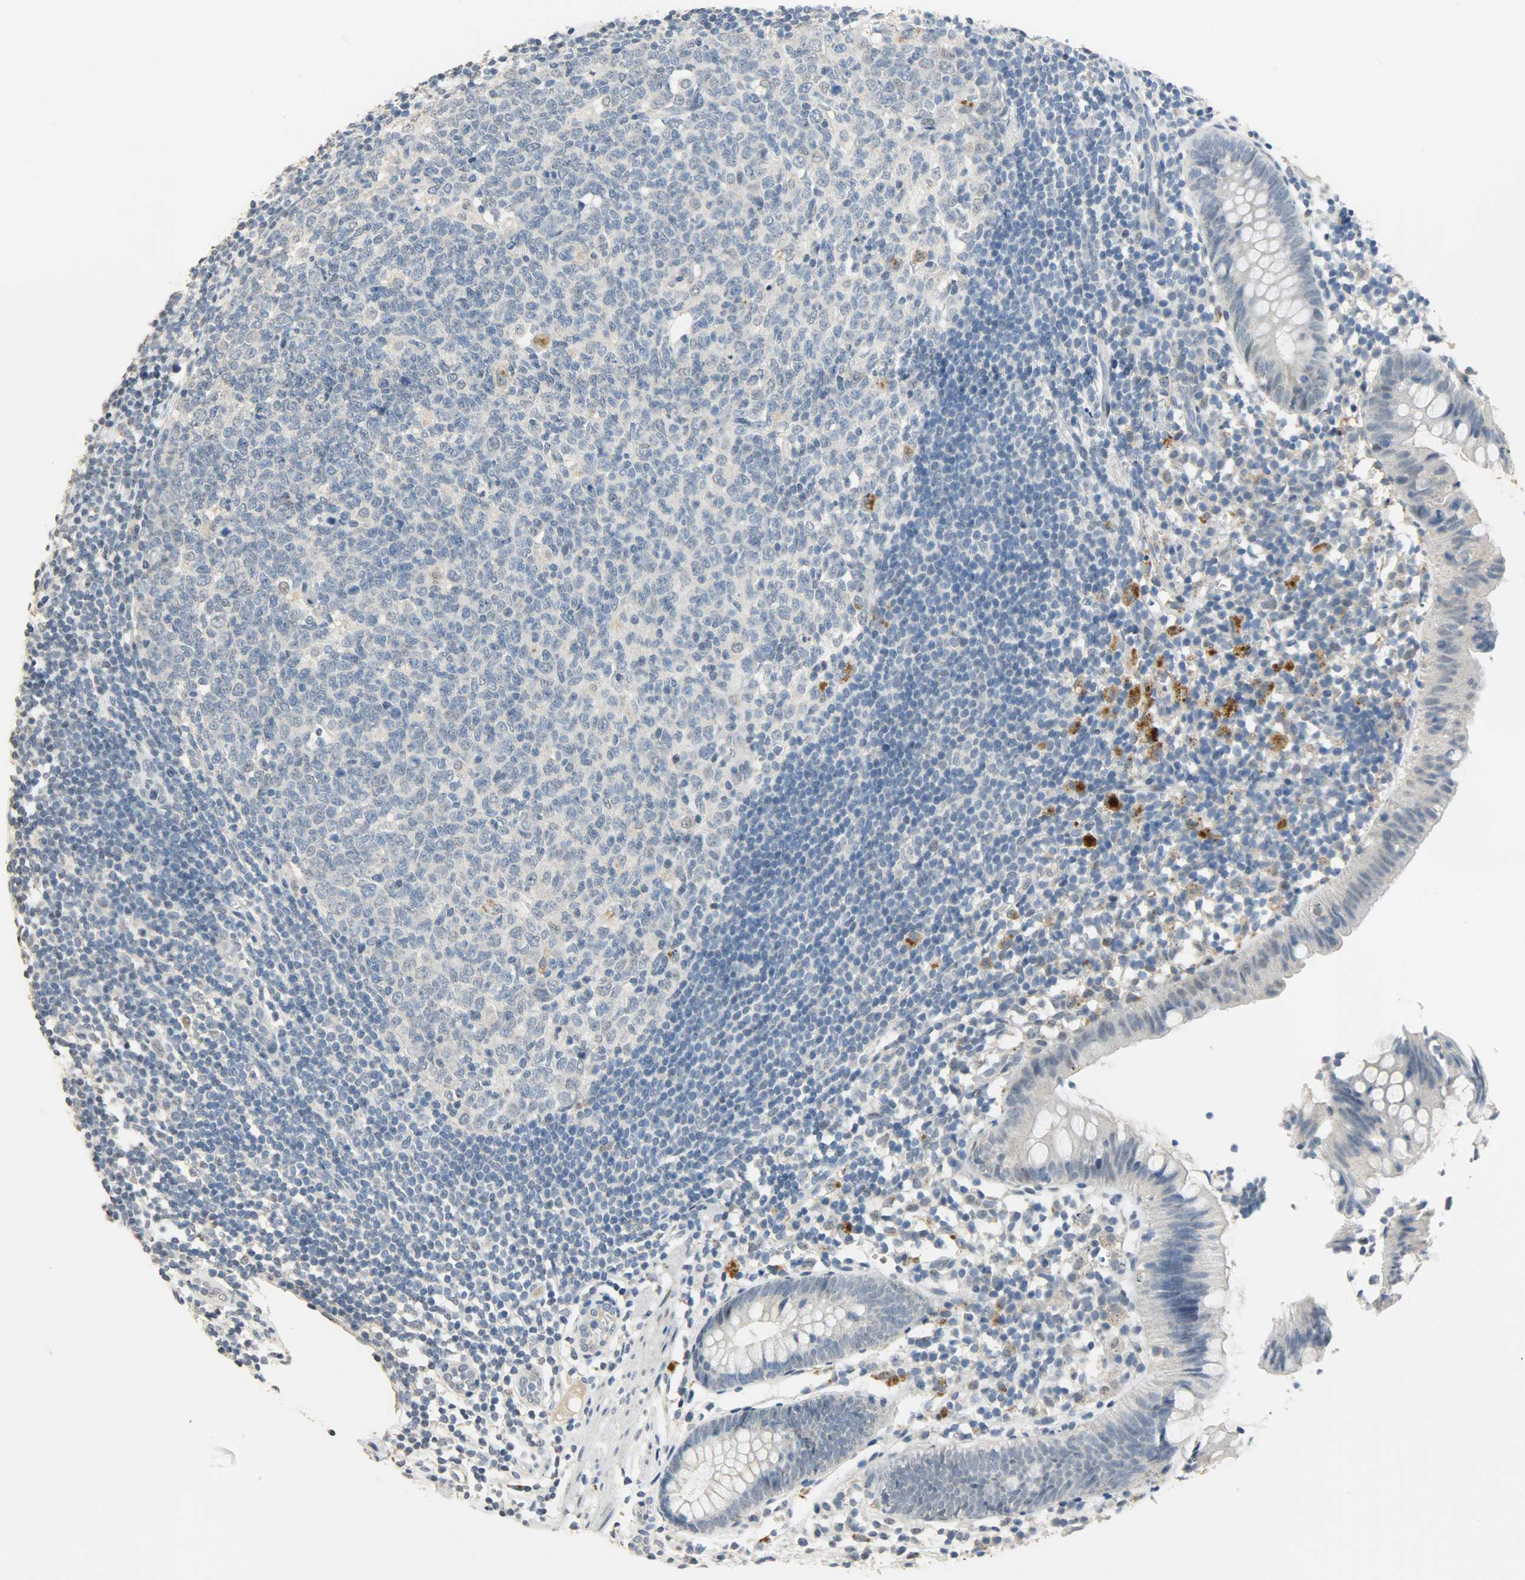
{"staining": {"intensity": "negative", "quantity": "none", "location": "none"}, "tissue": "appendix", "cell_type": "Glandular cells", "image_type": "normal", "snomed": [{"axis": "morphology", "description": "Normal tissue, NOS"}, {"axis": "topography", "description": "Appendix"}], "caption": "The image demonstrates no staining of glandular cells in normal appendix. (DAB (3,3'-diaminobenzidine) immunohistochemistry, high magnification).", "gene": "DNAJB6", "patient": {"sex": "male", "age": 38}}